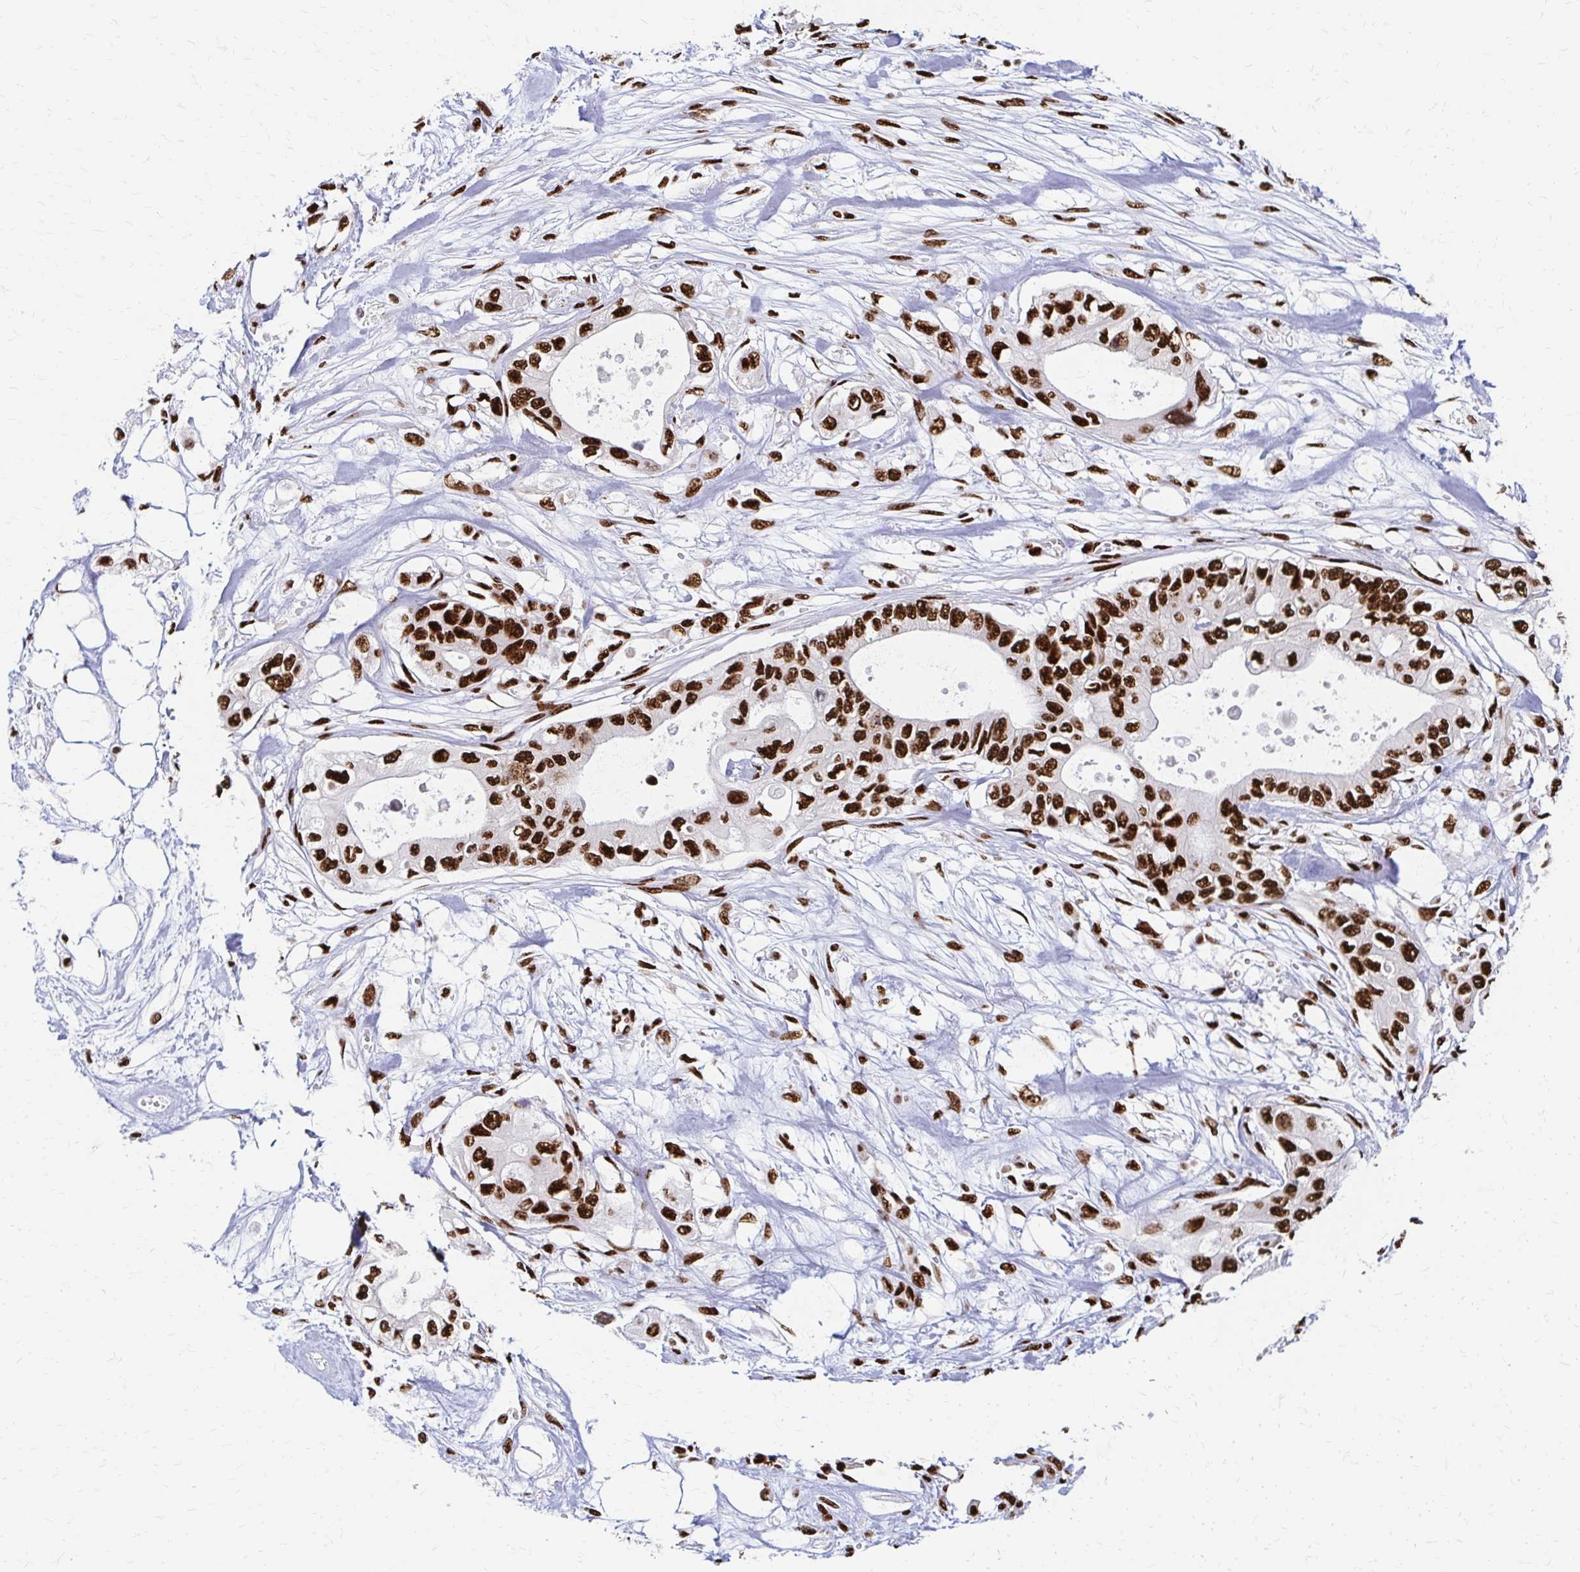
{"staining": {"intensity": "strong", "quantity": ">75%", "location": "nuclear"}, "tissue": "pancreatic cancer", "cell_type": "Tumor cells", "image_type": "cancer", "snomed": [{"axis": "morphology", "description": "Adenocarcinoma, NOS"}, {"axis": "topography", "description": "Pancreas"}], "caption": "Protein expression analysis of pancreatic cancer (adenocarcinoma) exhibits strong nuclear positivity in about >75% of tumor cells. Immunohistochemistry stains the protein in brown and the nuclei are stained blue.", "gene": "CNKSR3", "patient": {"sex": "female", "age": 63}}